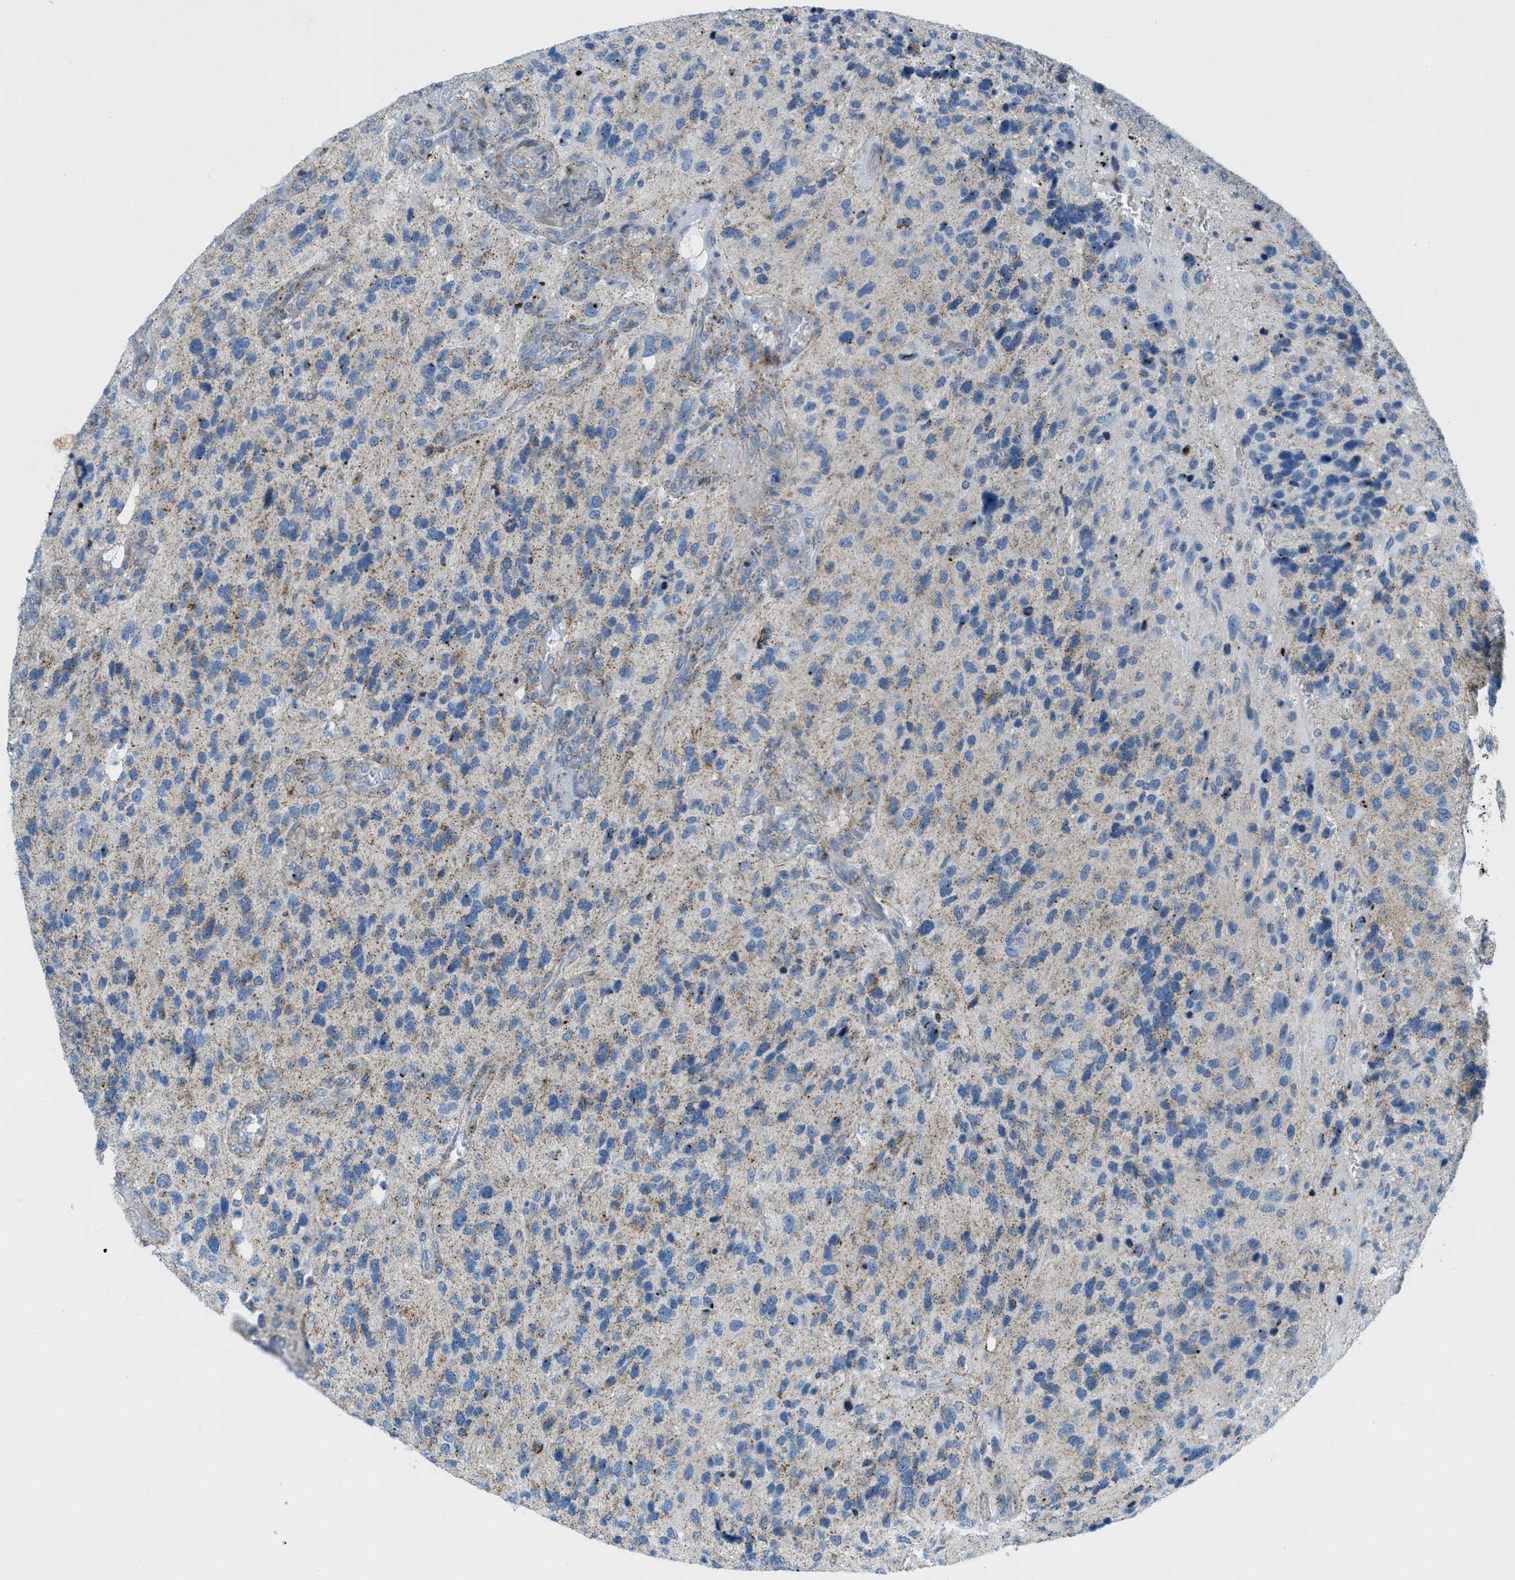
{"staining": {"intensity": "weak", "quantity": "25%-75%", "location": "cytoplasmic/membranous"}, "tissue": "glioma", "cell_type": "Tumor cells", "image_type": "cancer", "snomed": [{"axis": "morphology", "description": "Glioma, malignant, High grade"}, {"axis": "topography", "description": "Brain"}], "caption": "Glioma was stained to show a protein in brown. There is low levels of weak cytoplasmic/membranous staining in about 25%-75% of tumor cells. The staining is performed using DAB brown chromogen to label protein expression. The nuclei are counter-stained blue using hematoxylin.", "gene": "MFSD13A", "patient": {"sex": "female", "age": 58}}